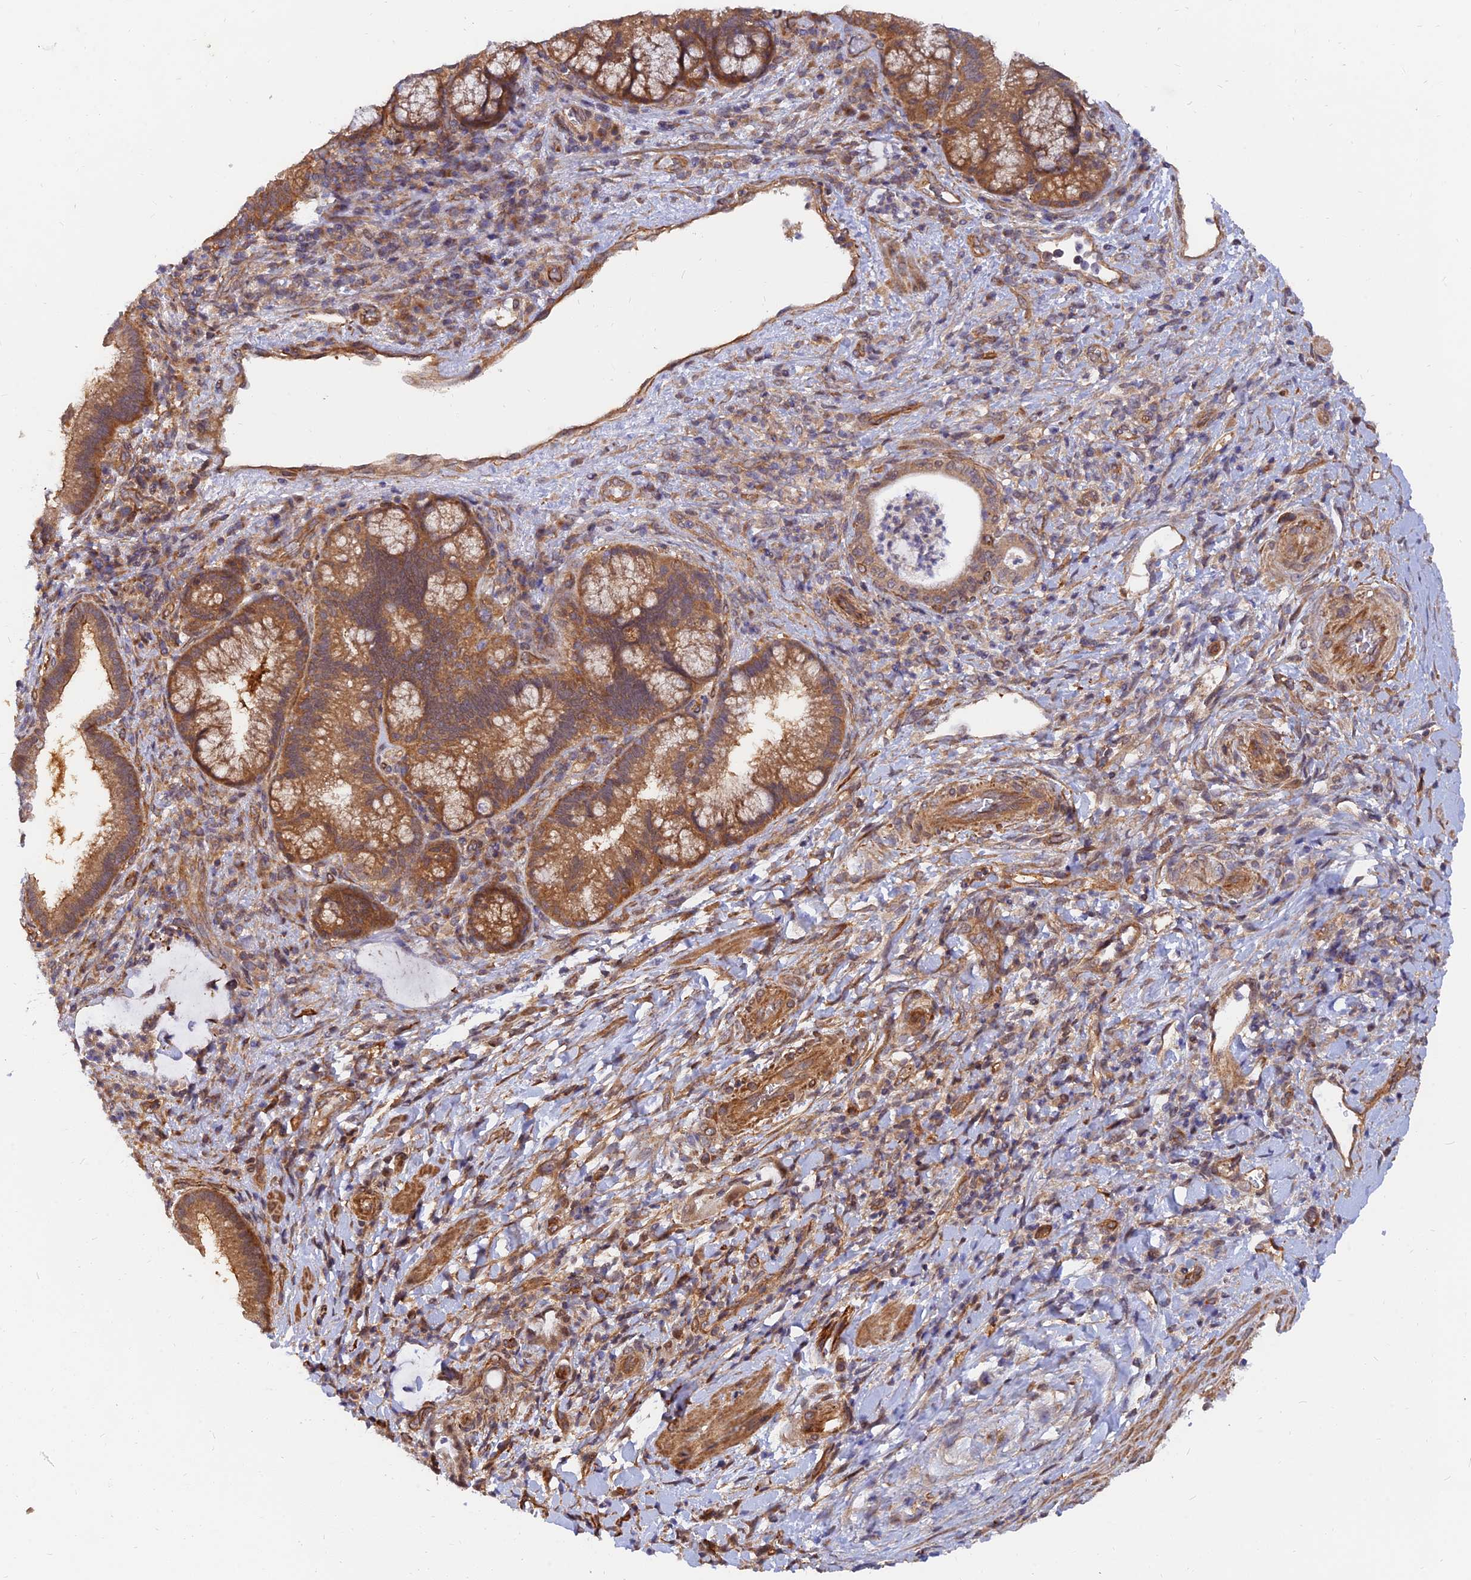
{"staining": {"intensity": "moderate", "quantity": ">75%", "location": "cytoplasmic/membranous"}, "tissue": "pancreatic cancer", "cell_type": "Tumor cells", "image_type": "cancer", "snomed": [{"axis": "morphology", "description": "Normal tissue, NOS"}, {"axis": "morphology", "description": "Adenocarcinoma, NOS"}, {"axis": "topography", "description": "Pancreas"}], "caption": "Human adenocarcinoma (pancreatic) stained with a brown dye exhibits moderate cytoplasmic/membranous positive positivity in approximately >75% of tumor cells.", "gene": "WDR41", "patient": {"sex": "female", "age": 55}}